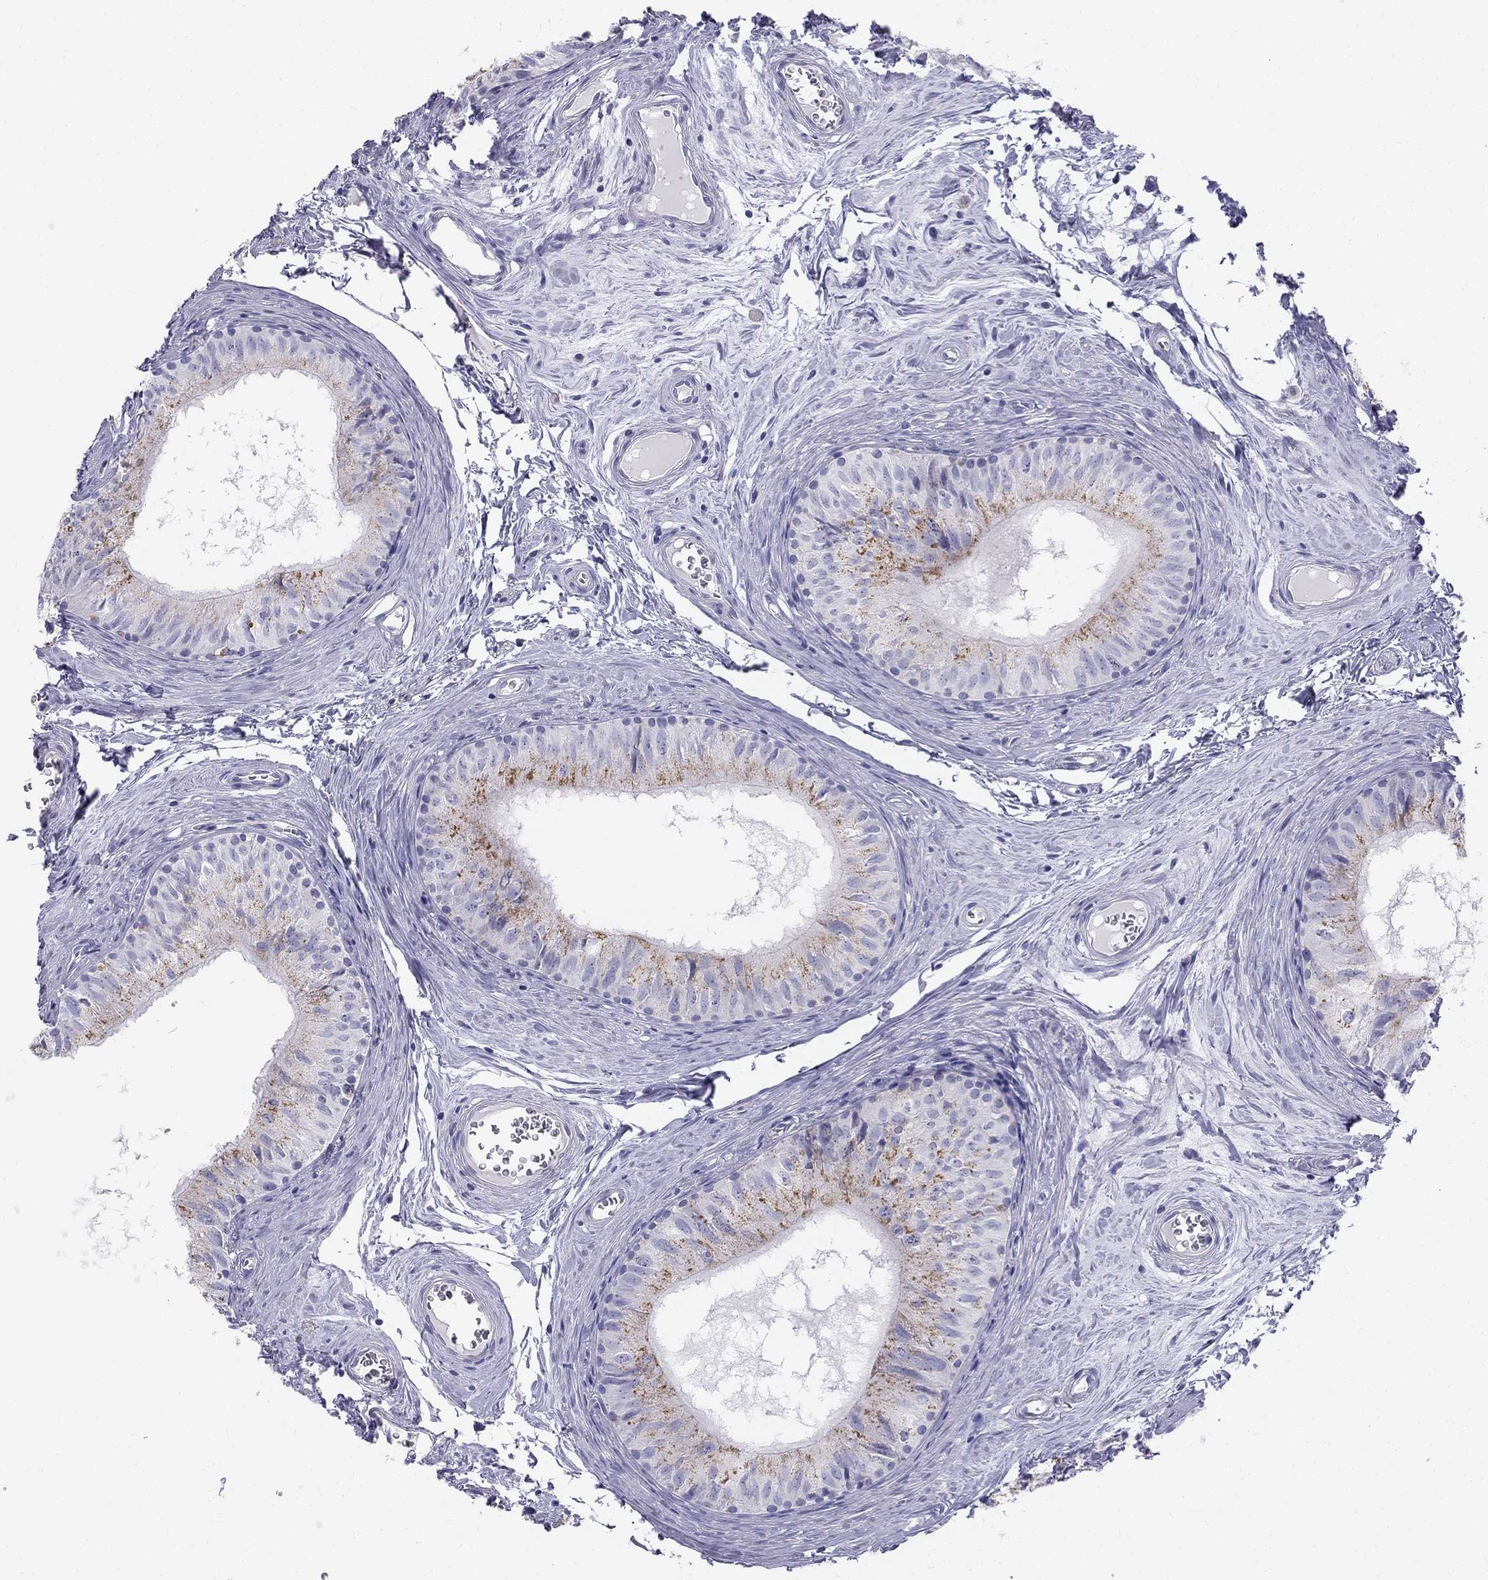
{"staining": {"intensity": "moderate", "quantity": "<25%", "location": "cytoplasmic/membranous"}, "tissue": "epididymis", "cell_type": "Glandular cells", "image_type": "normal", "snomed": [{"axis": "morphology", "description": "Normal tissue, NOS"}, {"axis": "topography", "description": "Epididymis"}], "caption": "Protein expression analysis of normal epididymis displays moderate cytoplasmic/membranous staining in approximately <25% of glandular cells. (DAB IHC, brown staining for protein, blue staining for nuclei).", "gene": "ALOXE3", "patient": {"sex": "male", "age": 52}}